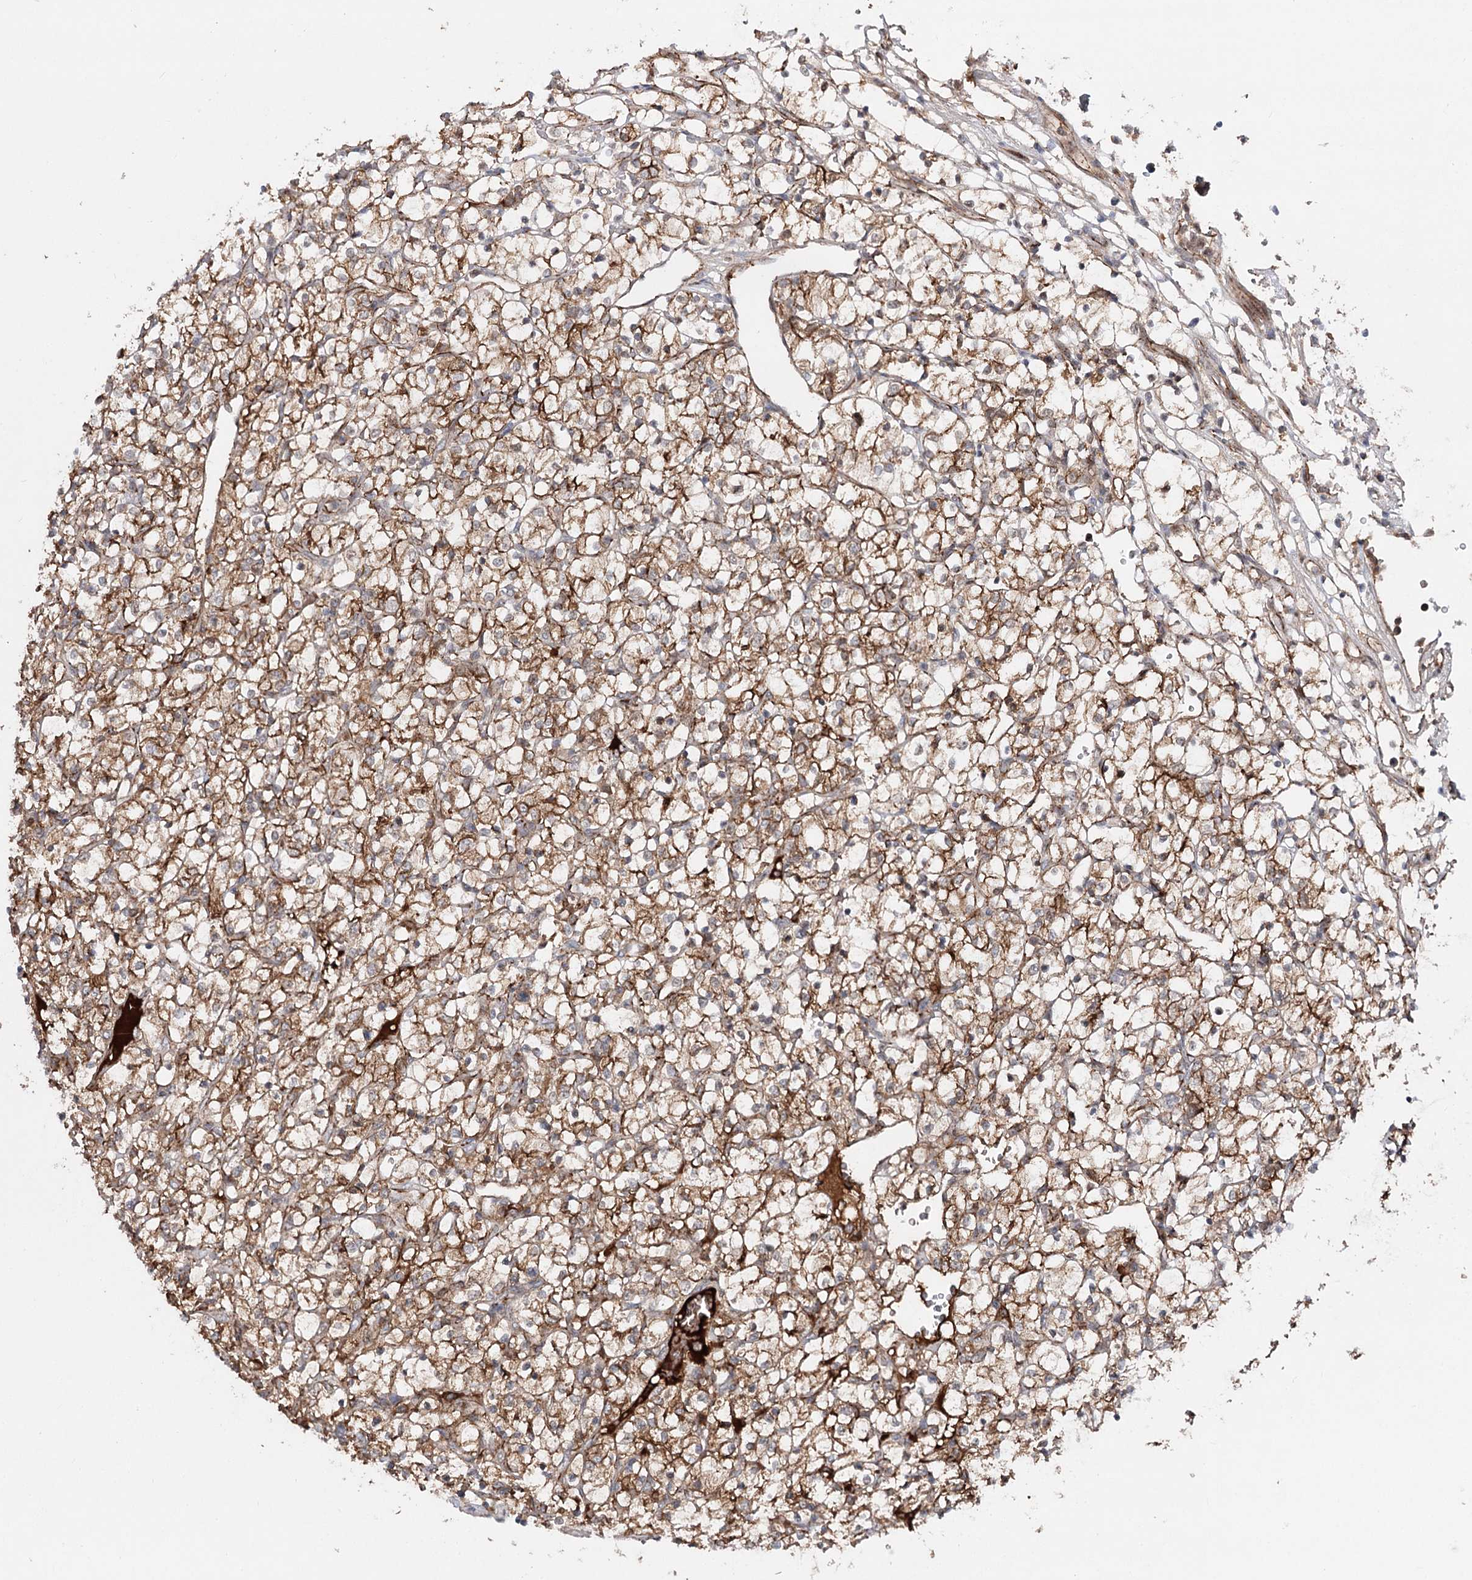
{"staining": {"intensity": "moderate", "quantity": ">75%", "location": "cytoplasmic/membranous"}, "tissue": "renal cancer", "cell_type": "Tumor cells", "image_type": "cancer", "snomed": [{"axis": "morphology", "description": "Adenocarcinoma, NOS"}, {"axis": "topography", "description": "Kidney"}], "caption": "Renal cancer was stained to show a protein in brown. There is medium levels of moderate cytoplasmic/membranous staining in about >75% of tumor cells.", "gene": "PKP4", "patient": {"sex": "female", "age": 69}}